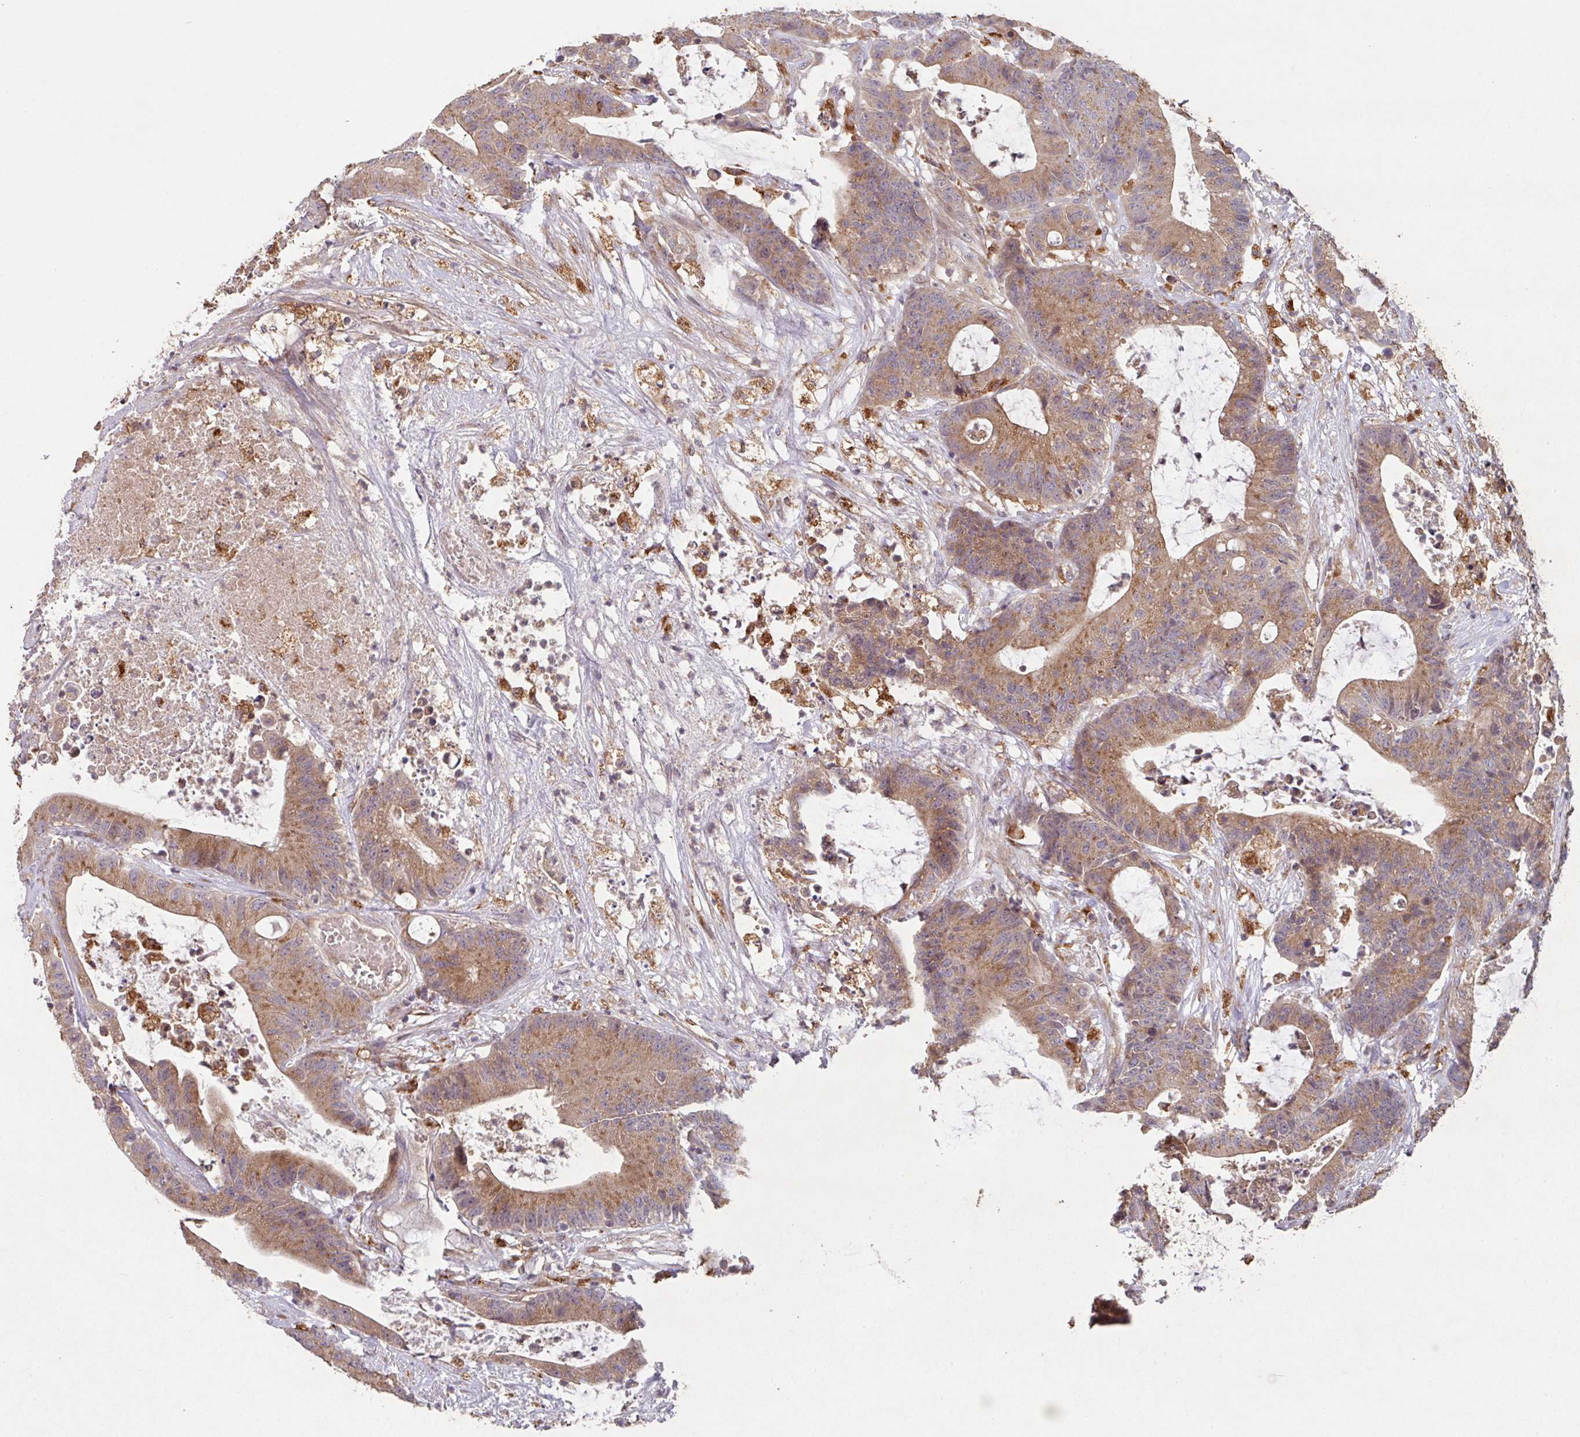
{"staining": {"intensity": "moderate", "quantity": ">75%", "location": "cytoplasmic/membranous"}, "tissue": "colorectal cancer", "cell_type": "Tumor cells", "image_type": "cancer", "snomed": [{"axis": "morphology", "description": "Adenocarcinoma, NOS"}, {"axis": "topography", "description": "Colon"}], "caption": "An IHC micrograph of tumor tissue is shown. Protein staining in brown labels moderate cytoplasmic/membranous positivity in colorectal cancer within tumor cells. Using DAB (3,3'-diaminobenzidine) (brown) and hematoxylin (blue) stains, captured at high magnification using brightfield microscopy.", "gene": "TRIM14", "patient": {"sex": "female", "age": 84}}